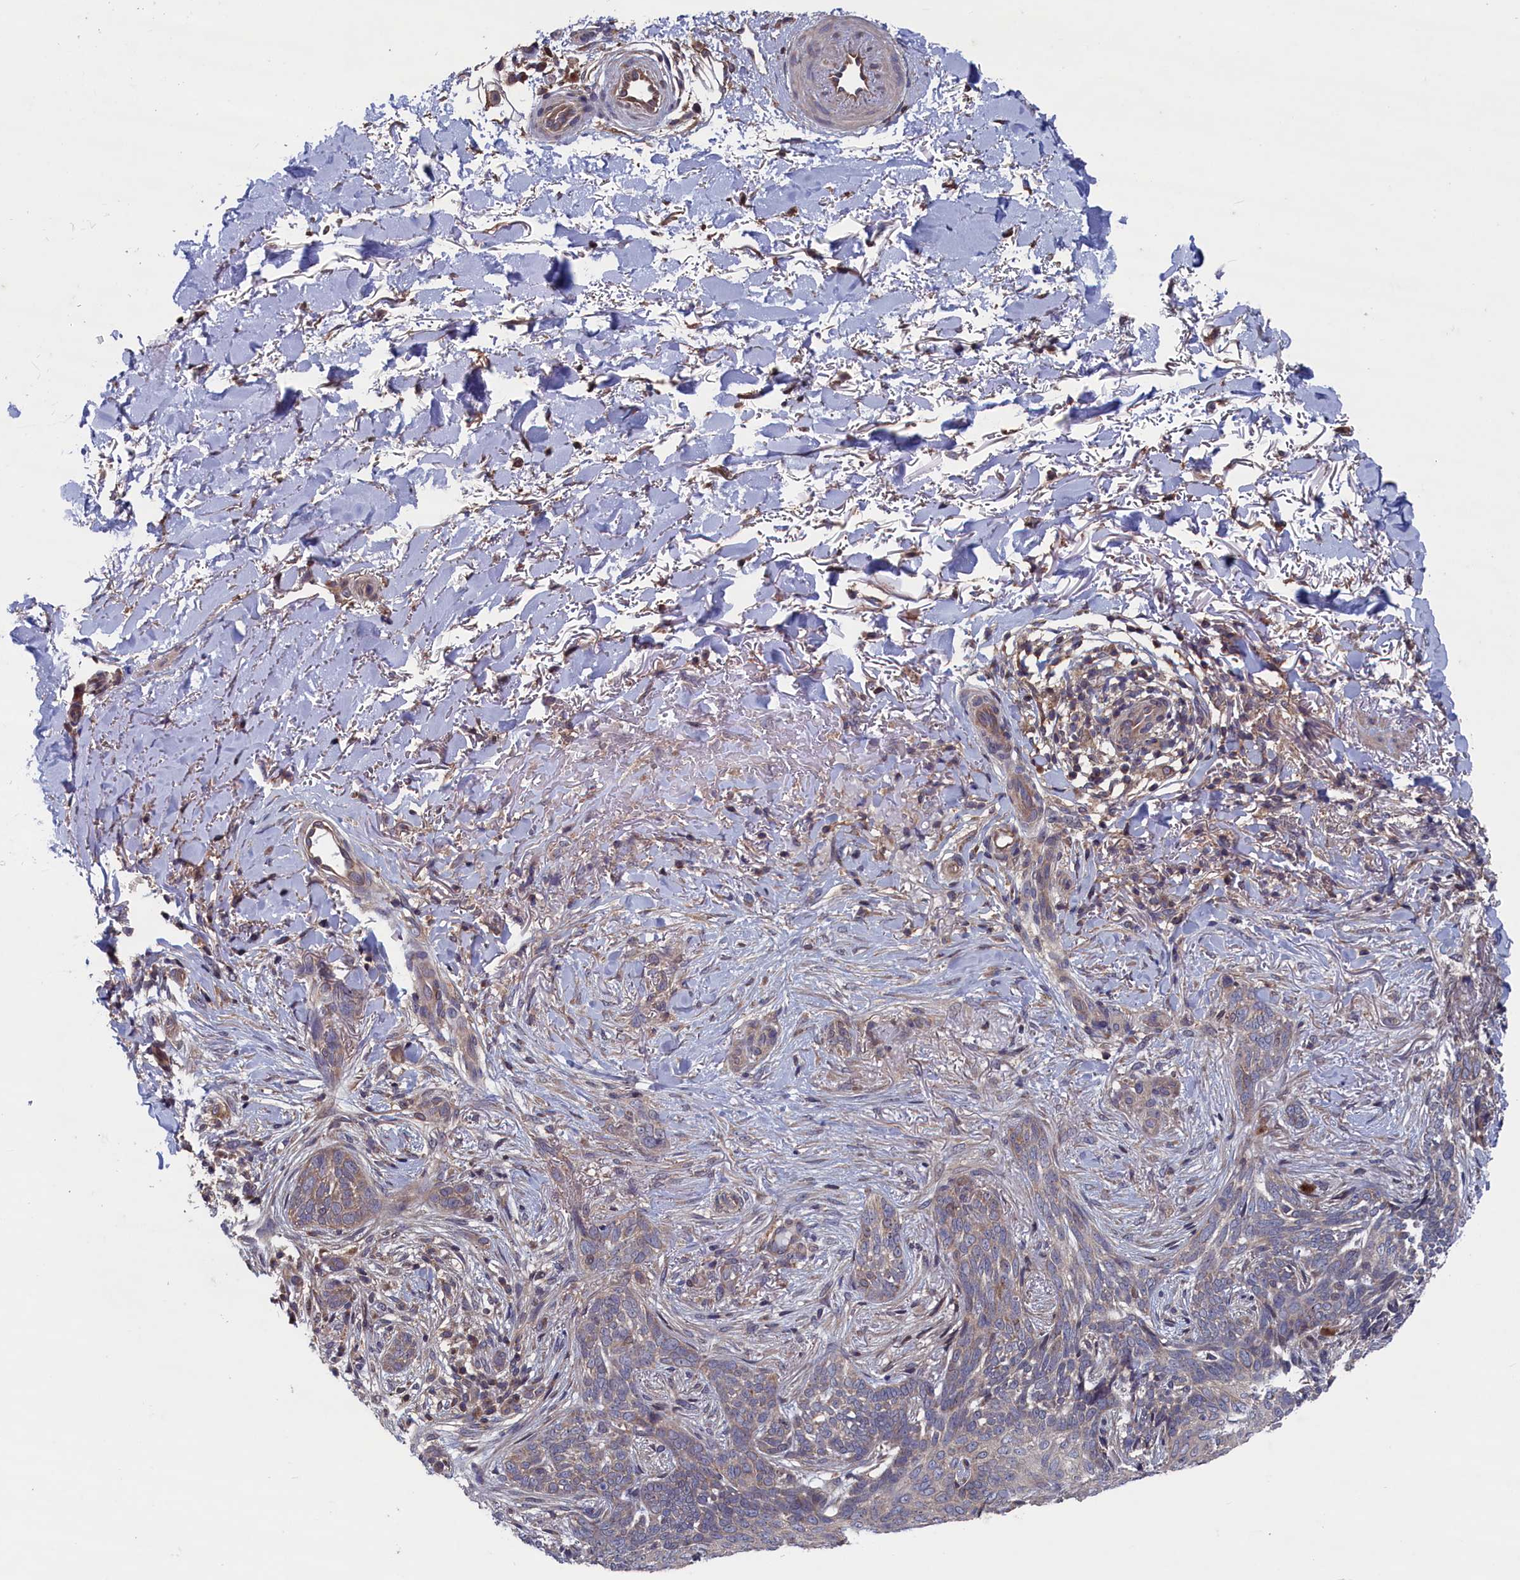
{"staining": {"intensity": "moderate", "quantity": "<25%", "location": "cytoplasmic/membranous"}, "tissue": "skin cancer", "cell_type": "Tumor cells", "image_type": "cancer", "snomed": [{"axis": "morphology", "description": "Normal tissue, NOS"}, {"axis": "morphology", "description": "Basal cell carcinoma"}, {"axis": "topography", "description": "Skin"}], "caption": "A micrograph of basal cell carcinoma (skin) stained for a protein exhibits moderate cytoplasmic/membranous brown staining in tumor cells.", "gene": "SPATA13", "patient": {"sex": "female", "age": 67}}